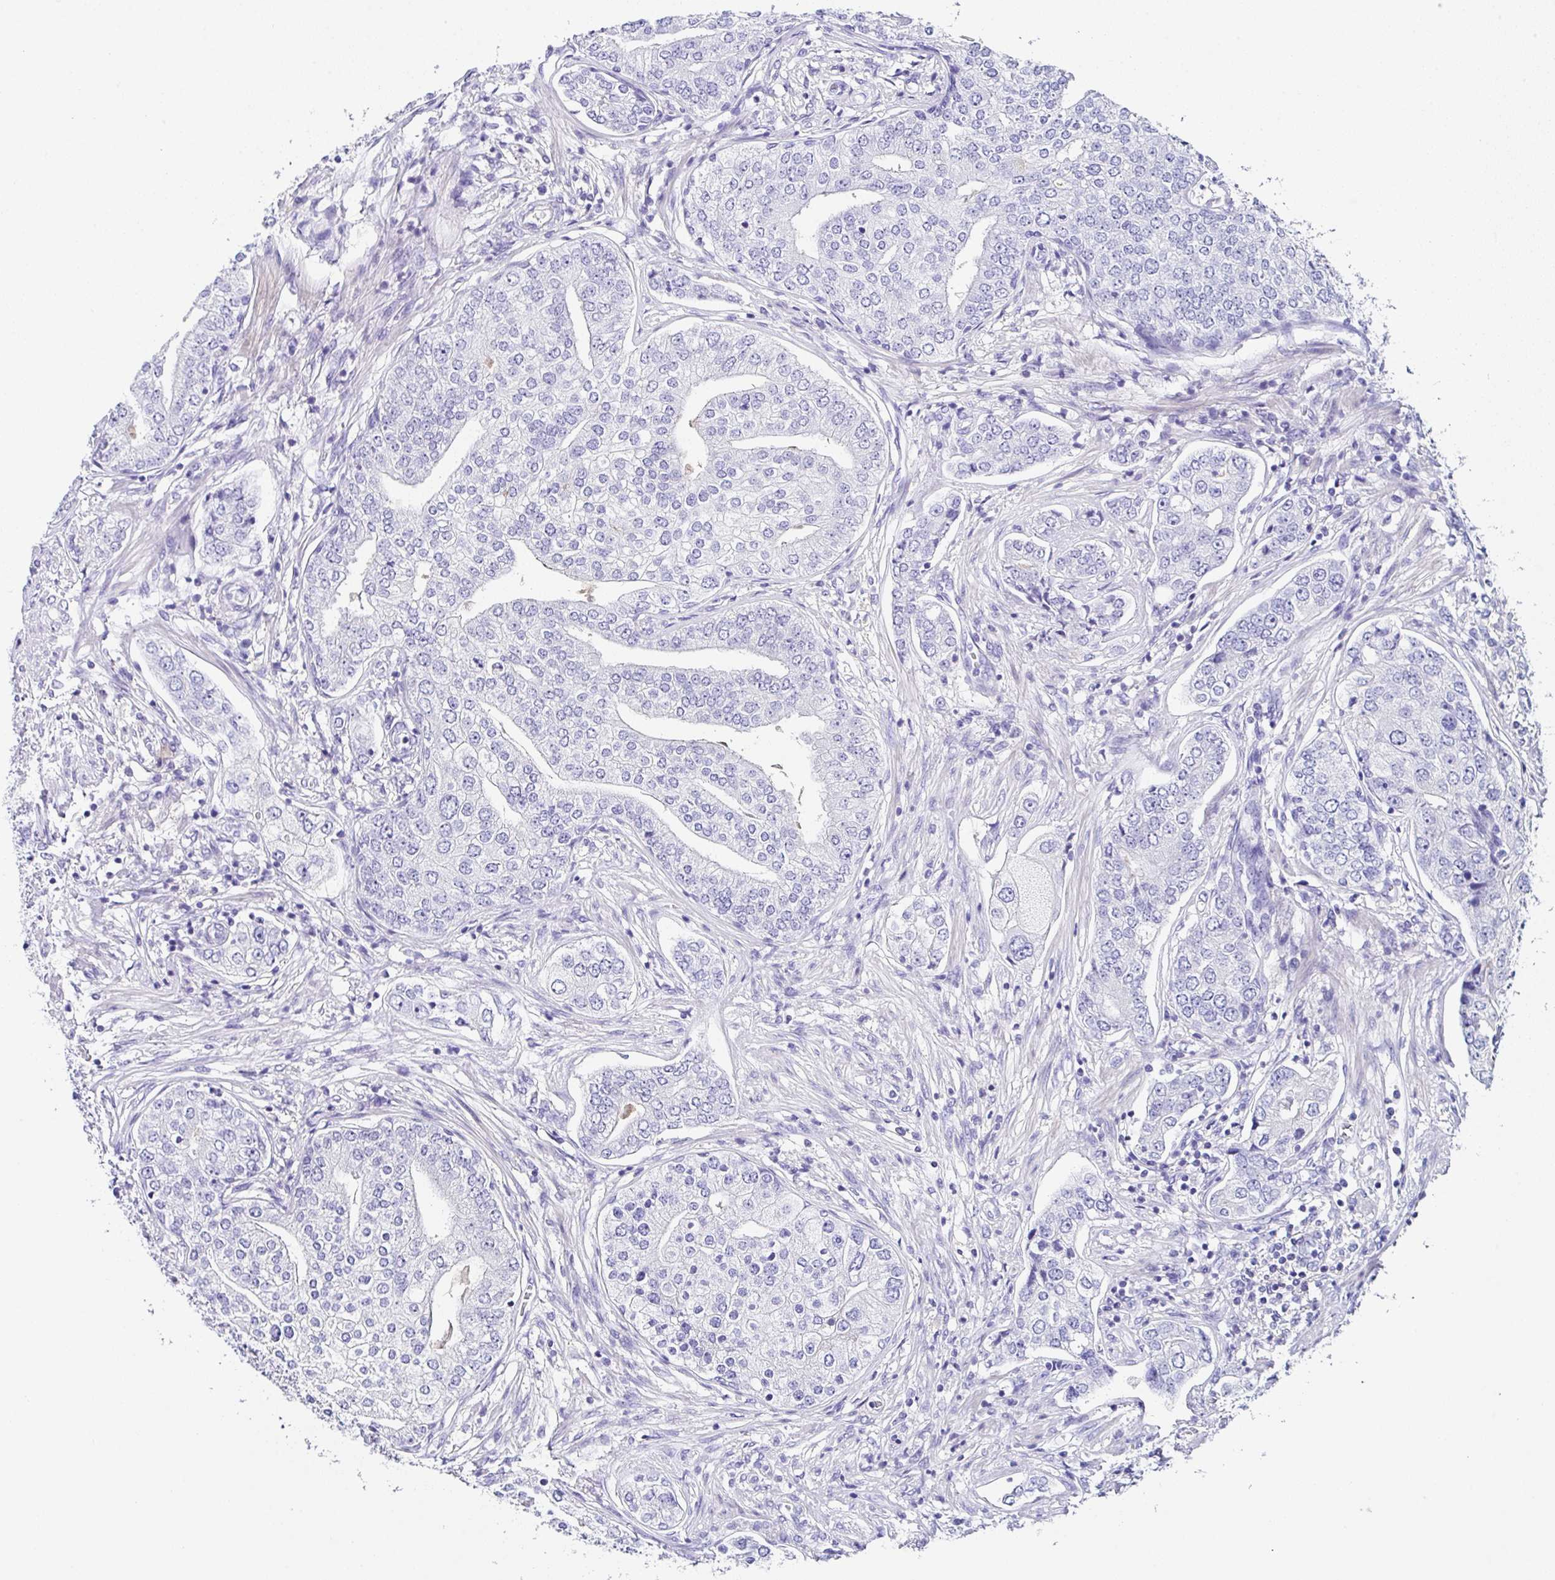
{"staining": {"intensity": "negative", "quantity": "none", "location": "none"}, "tissue": "prostate cancer", "cell_type": "Tumor cells", "image_type": "cancer", "snomed": [{"axis": "morphology", "description": "Adenocarcinoma, High grade"}, {"axis": "topography", "description": "Prostate"}], "caption": "Immunohistochemistry (IHC) photomicrograph of prostate high-grade adenocarcinoma stained for a protein (brown), which shows no staining in tumor cells.", "gene": "UGT3A1", "patient": {"sex": "male", "age": 60}}